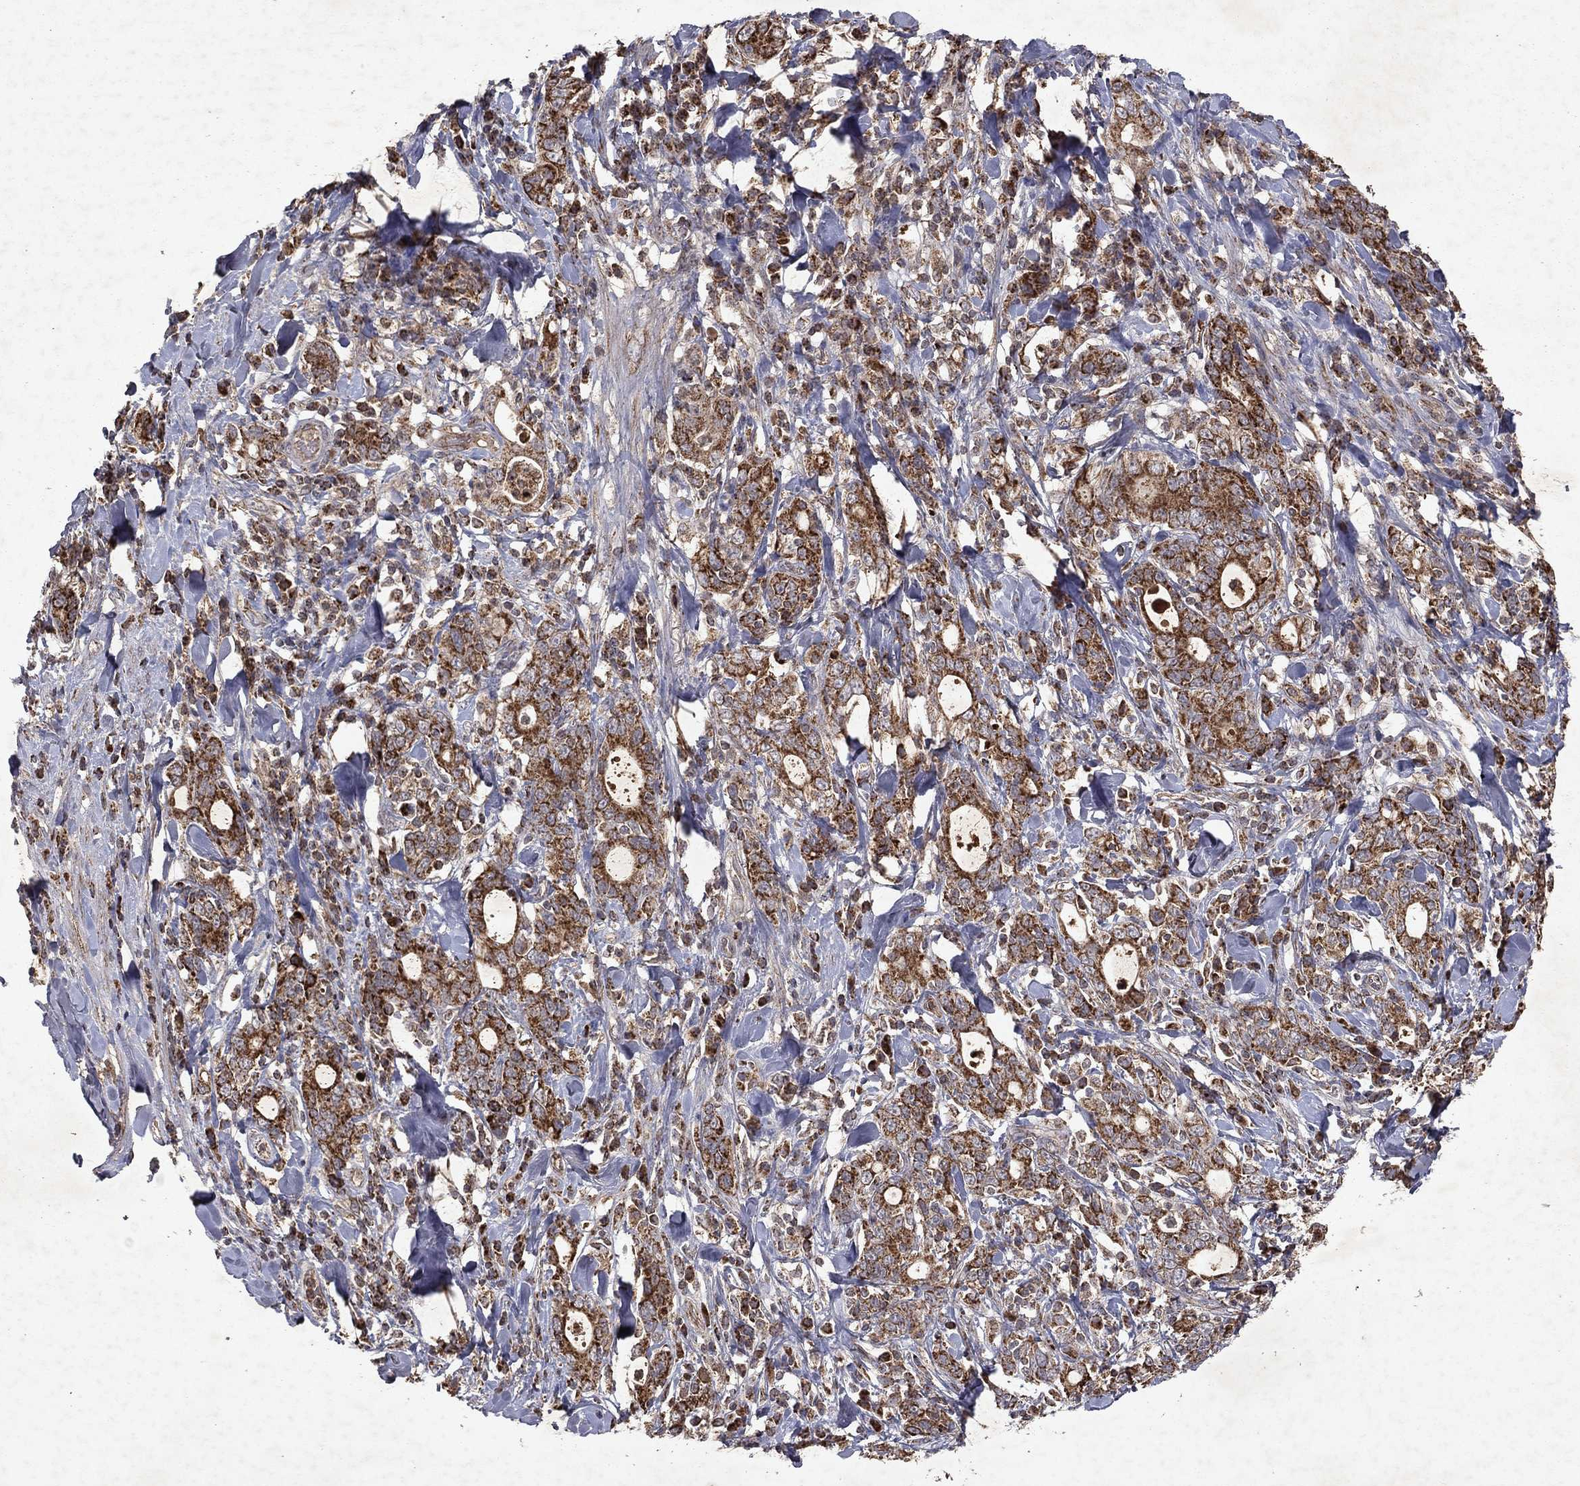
{"staining": {"intensity": "strong", "quantity": ">75%", "location": "cytoplasmic/membranous"}, "tissue": "stomach cancer", "cell_type": "Tumor cells", "image_type": "cancer", "snomed": [{"axis": "morphology", "description": "Adenocarcinoma, NOS"}, {"axis": "topography", "description": "Stomach"}], "caption": "Protein expression analysis of human stomach adenocarcinoma reveals strong cytoplasmic/membranous staining in approximately >75% of tumor cells. (brown staining indicates protein expression, while blue staining denotes nuclei).", "gene": "PYROXD2", "patient": {"sex": "male", "age": 79}}